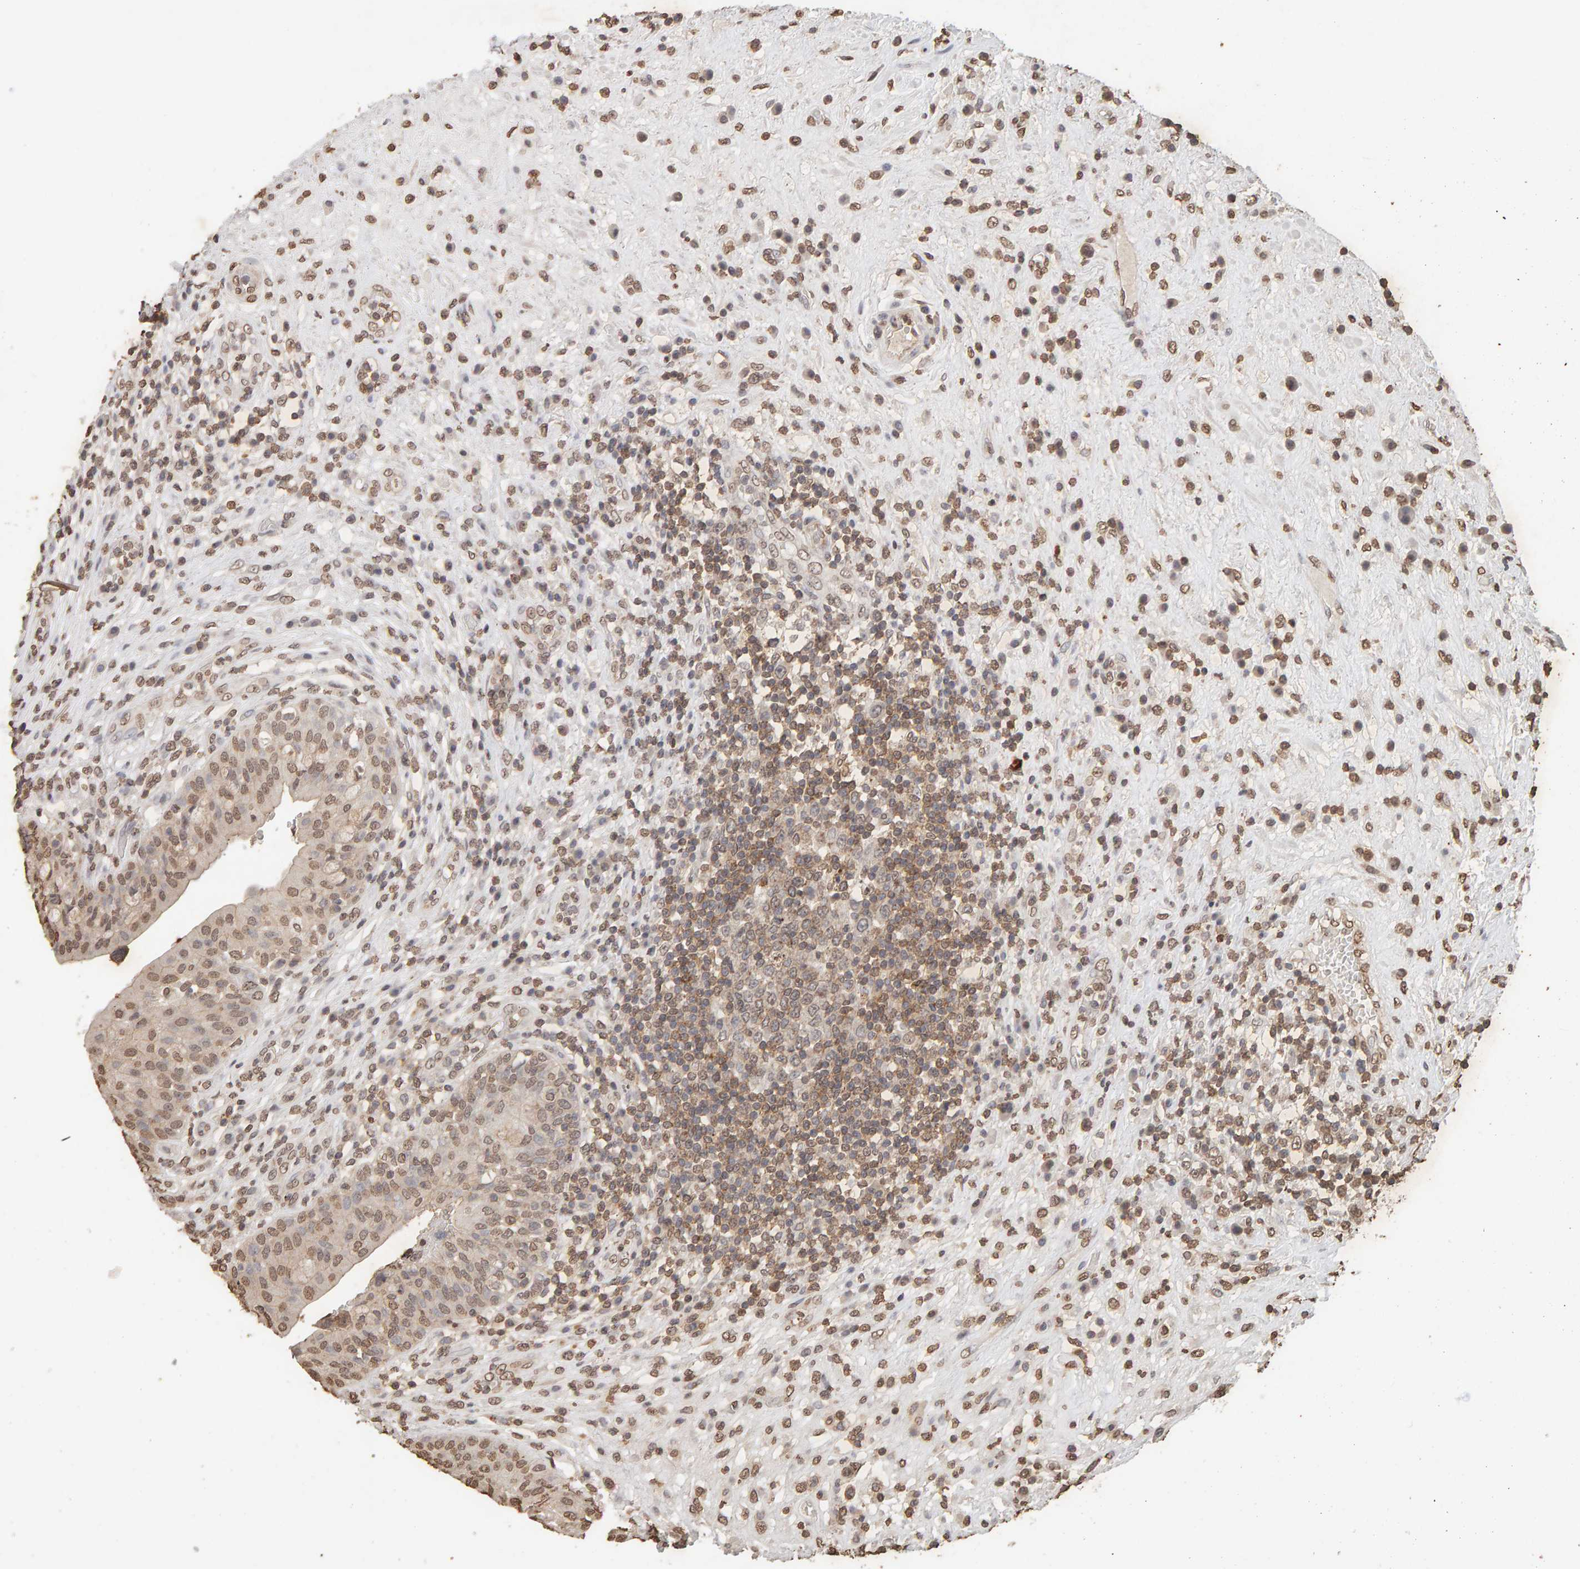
{"staining": {"intensity": "moderate", "quantity": ">75%", "location": "nuclear"}, "tissue": "urinary bladder", "cell_type": "Urothelial cells", "image_type": "normal", "snomed": [{"axis": "morphology", "description": "Normal tissue, NOS"}, {"axis": "topography", "description": "Urinary bladder"}], "caption": "Immunohistochemical staining of benign human urinary bladder exhibits moderate nuclear protein staining in approximately >75% of urothelial cells.", "gene": "DNAJB5", "patient": {"sex": "female", "age": 62}}